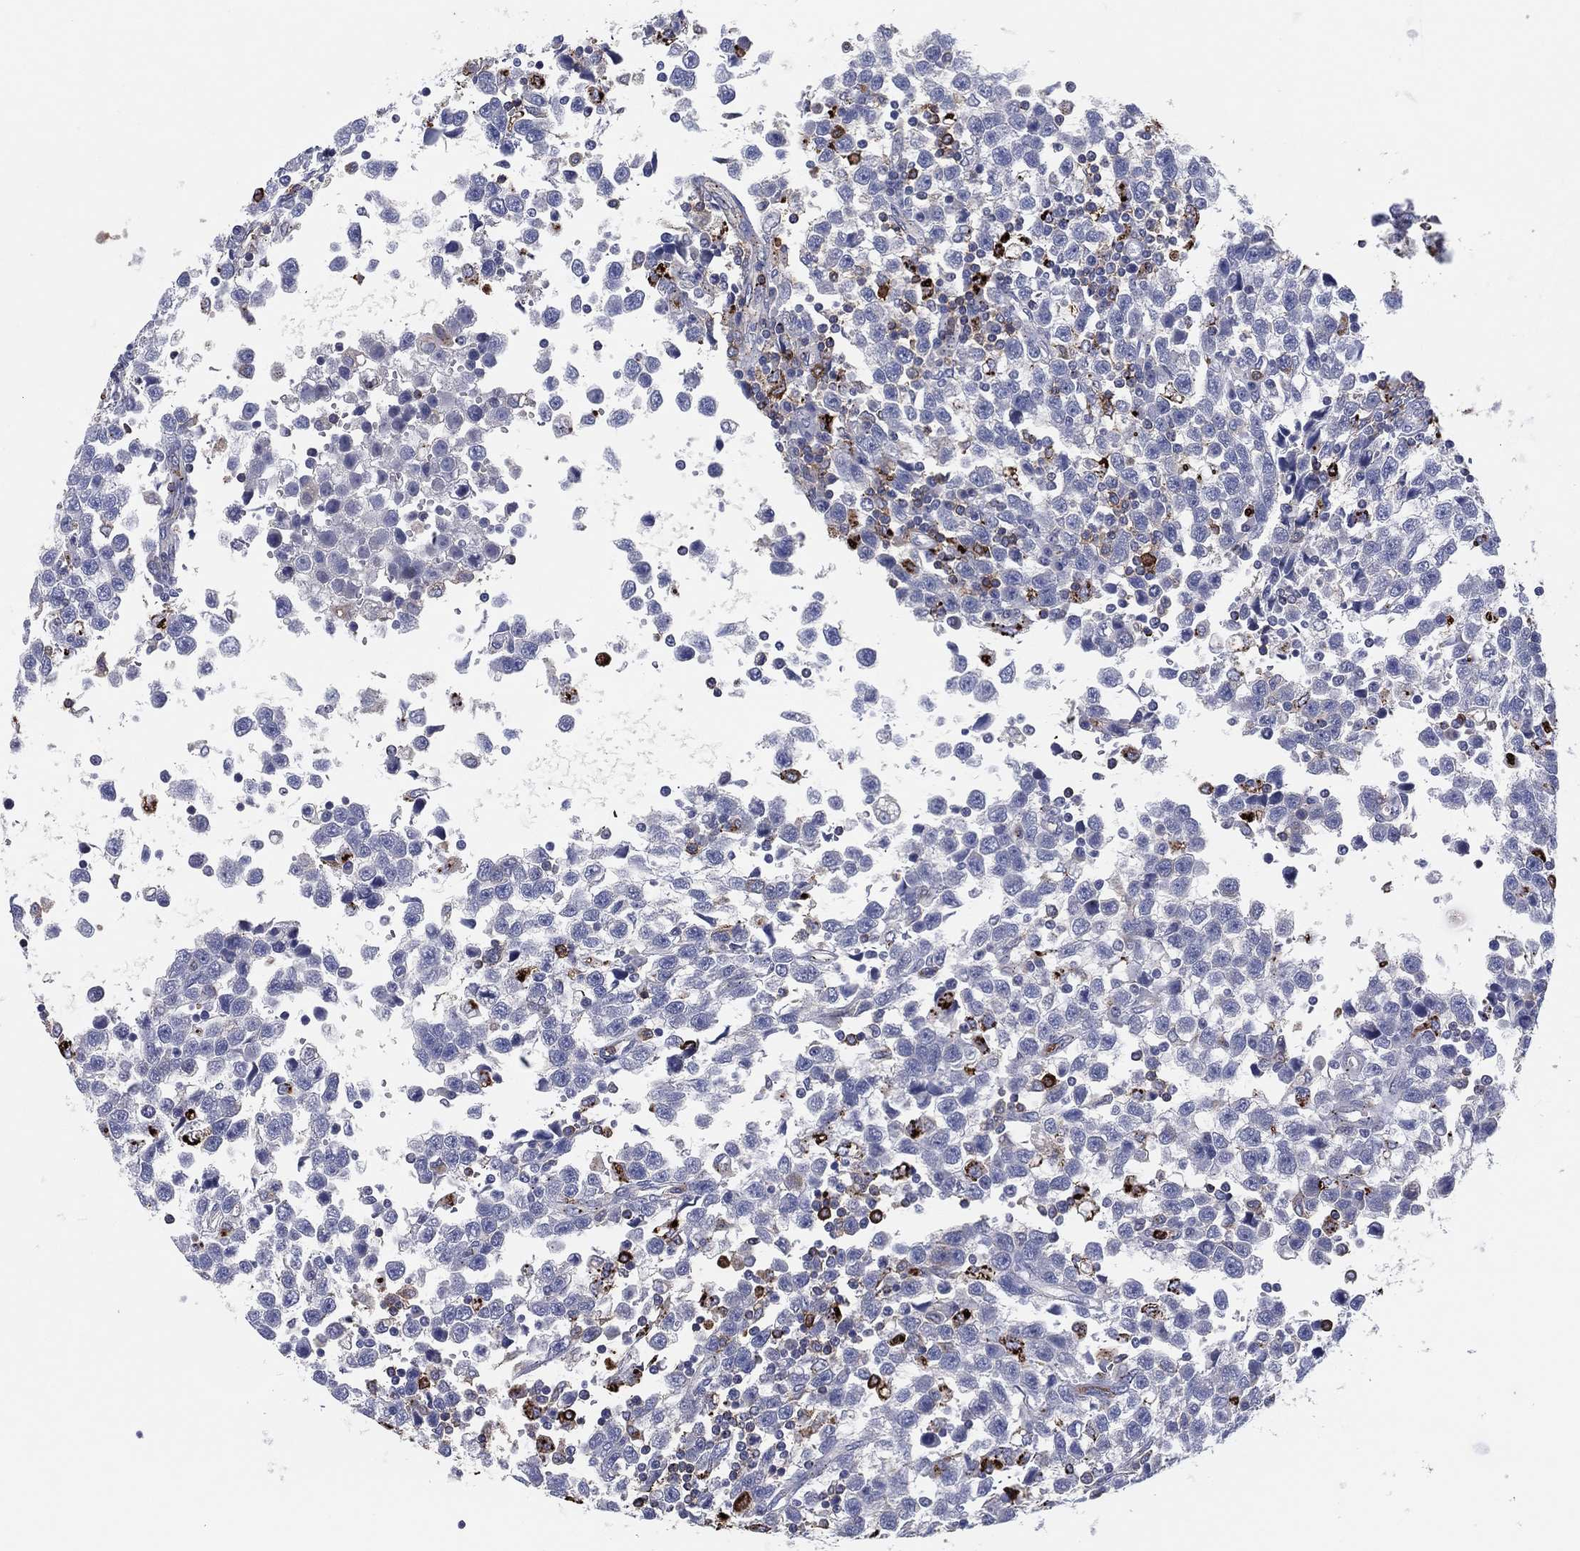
{"staining": {"intensity": "negative", "quantity": "none", "location": "none"}, "tissue": "testis cancer", "cell_type": "Tumor cells", "image_type": "cancer", "snomed": [{"axis": "morphology", "description": "Seminoma, NOS"}, {"axis": "topography", "description": "Testis"}], "caption": "Tumor cells show no significant staining in testis cancer (seminoma). (DAB IHC, high magnification).", "gene": "PLAC8", "patient": {"sex": "male", "age": 34}}